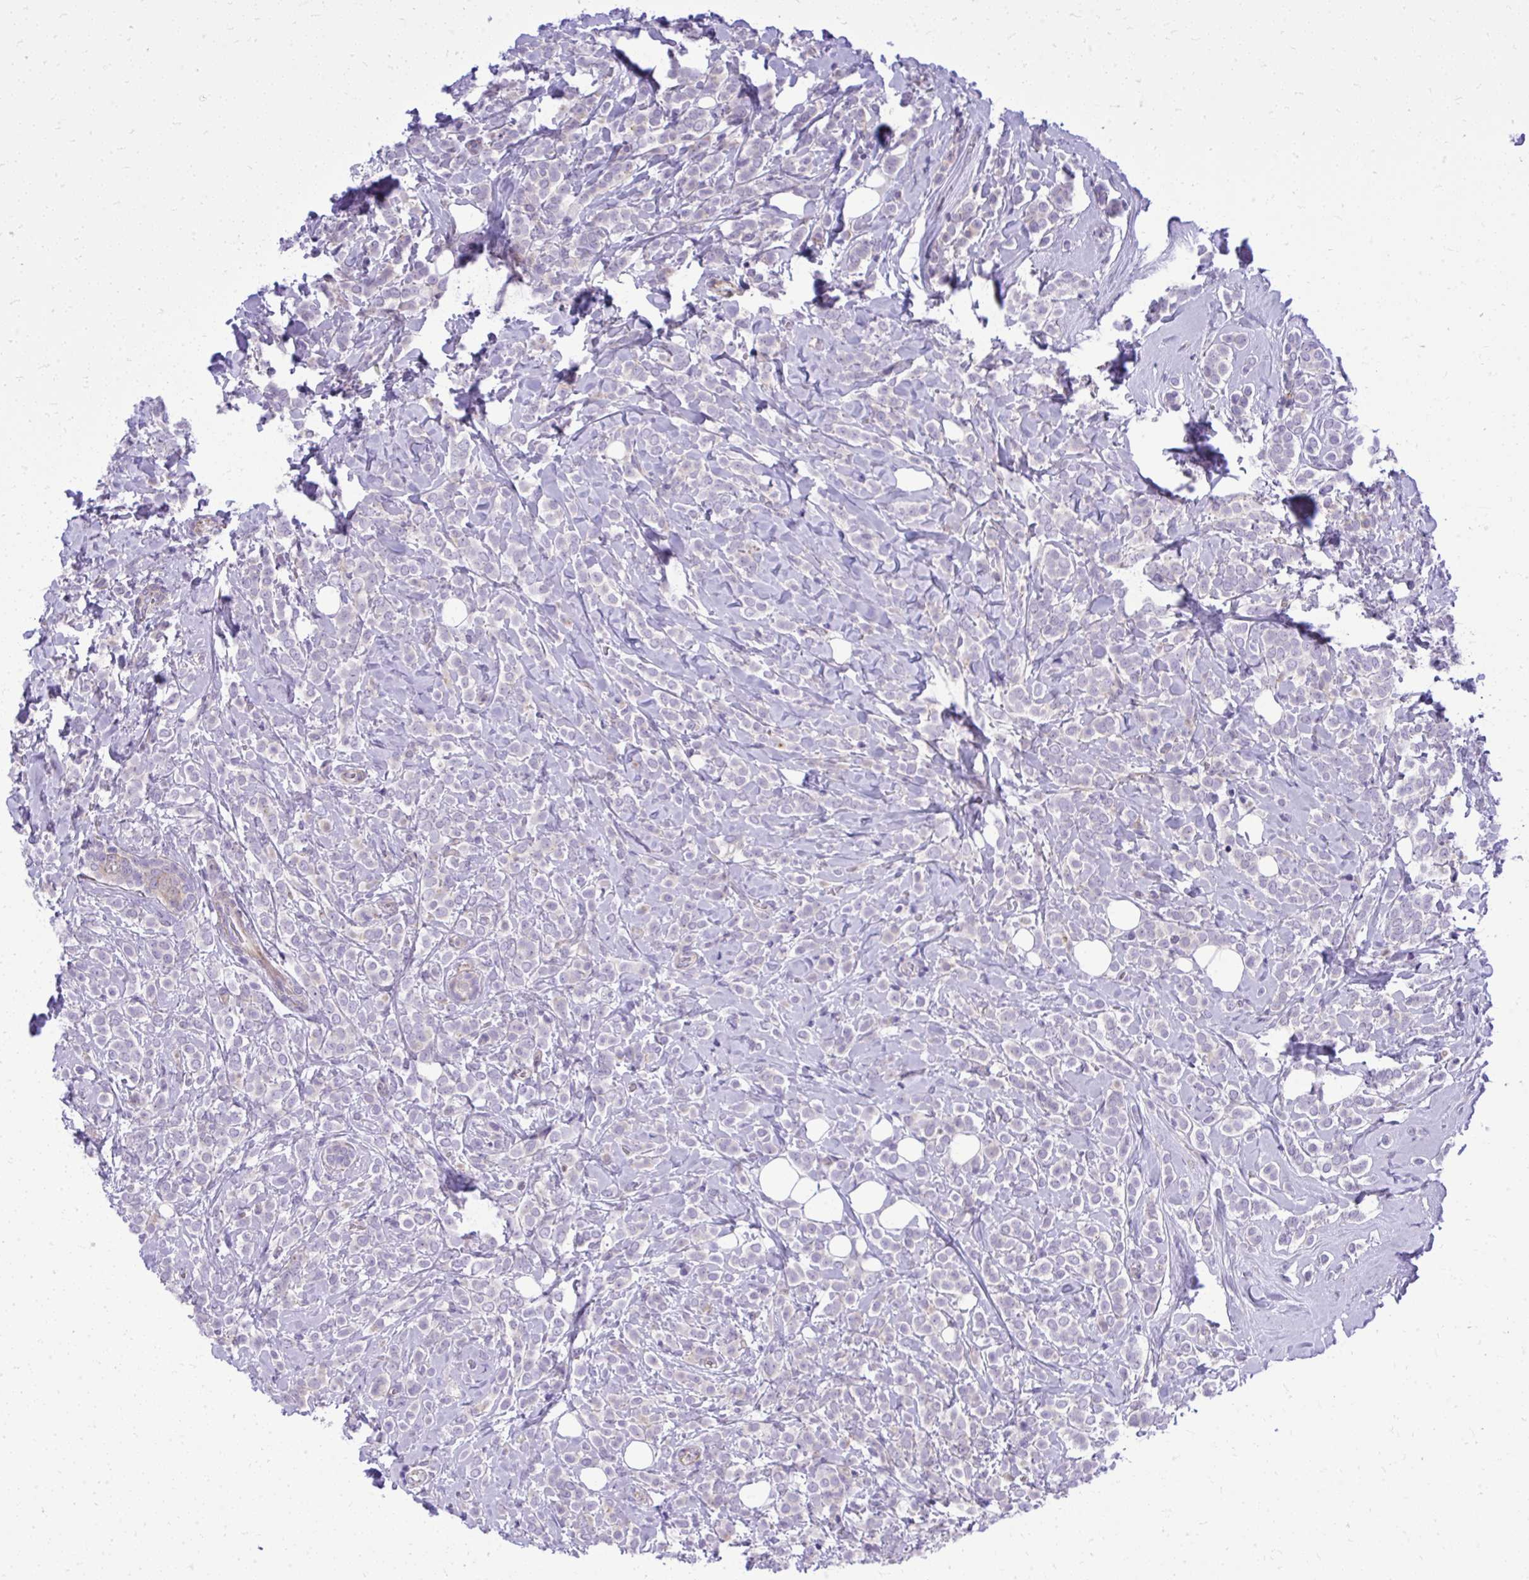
{"staining": {"intensity": "negative", "quantity": "none", "location": "none"}, "tissue": "breast cancer", "cell_type": "Tumor cells", "image_type": "cancer", "snomed": [{"axis": "morphology", "description": "Lobular carcinoma"}, {"axis": "topography", "description": "Breast"}], "caption": "DAB (3,3'-diaminobenzidine) immunohistochemical staining of lobular carcinoma (breast) shows no significant positivity in tumor cells. (DAB (3,3'-diaminobenzidine) immunohistochemistry with hematoxylin counter stain).", "gene": "GRK4", "patient": {"sex": "female", "age": 49}}